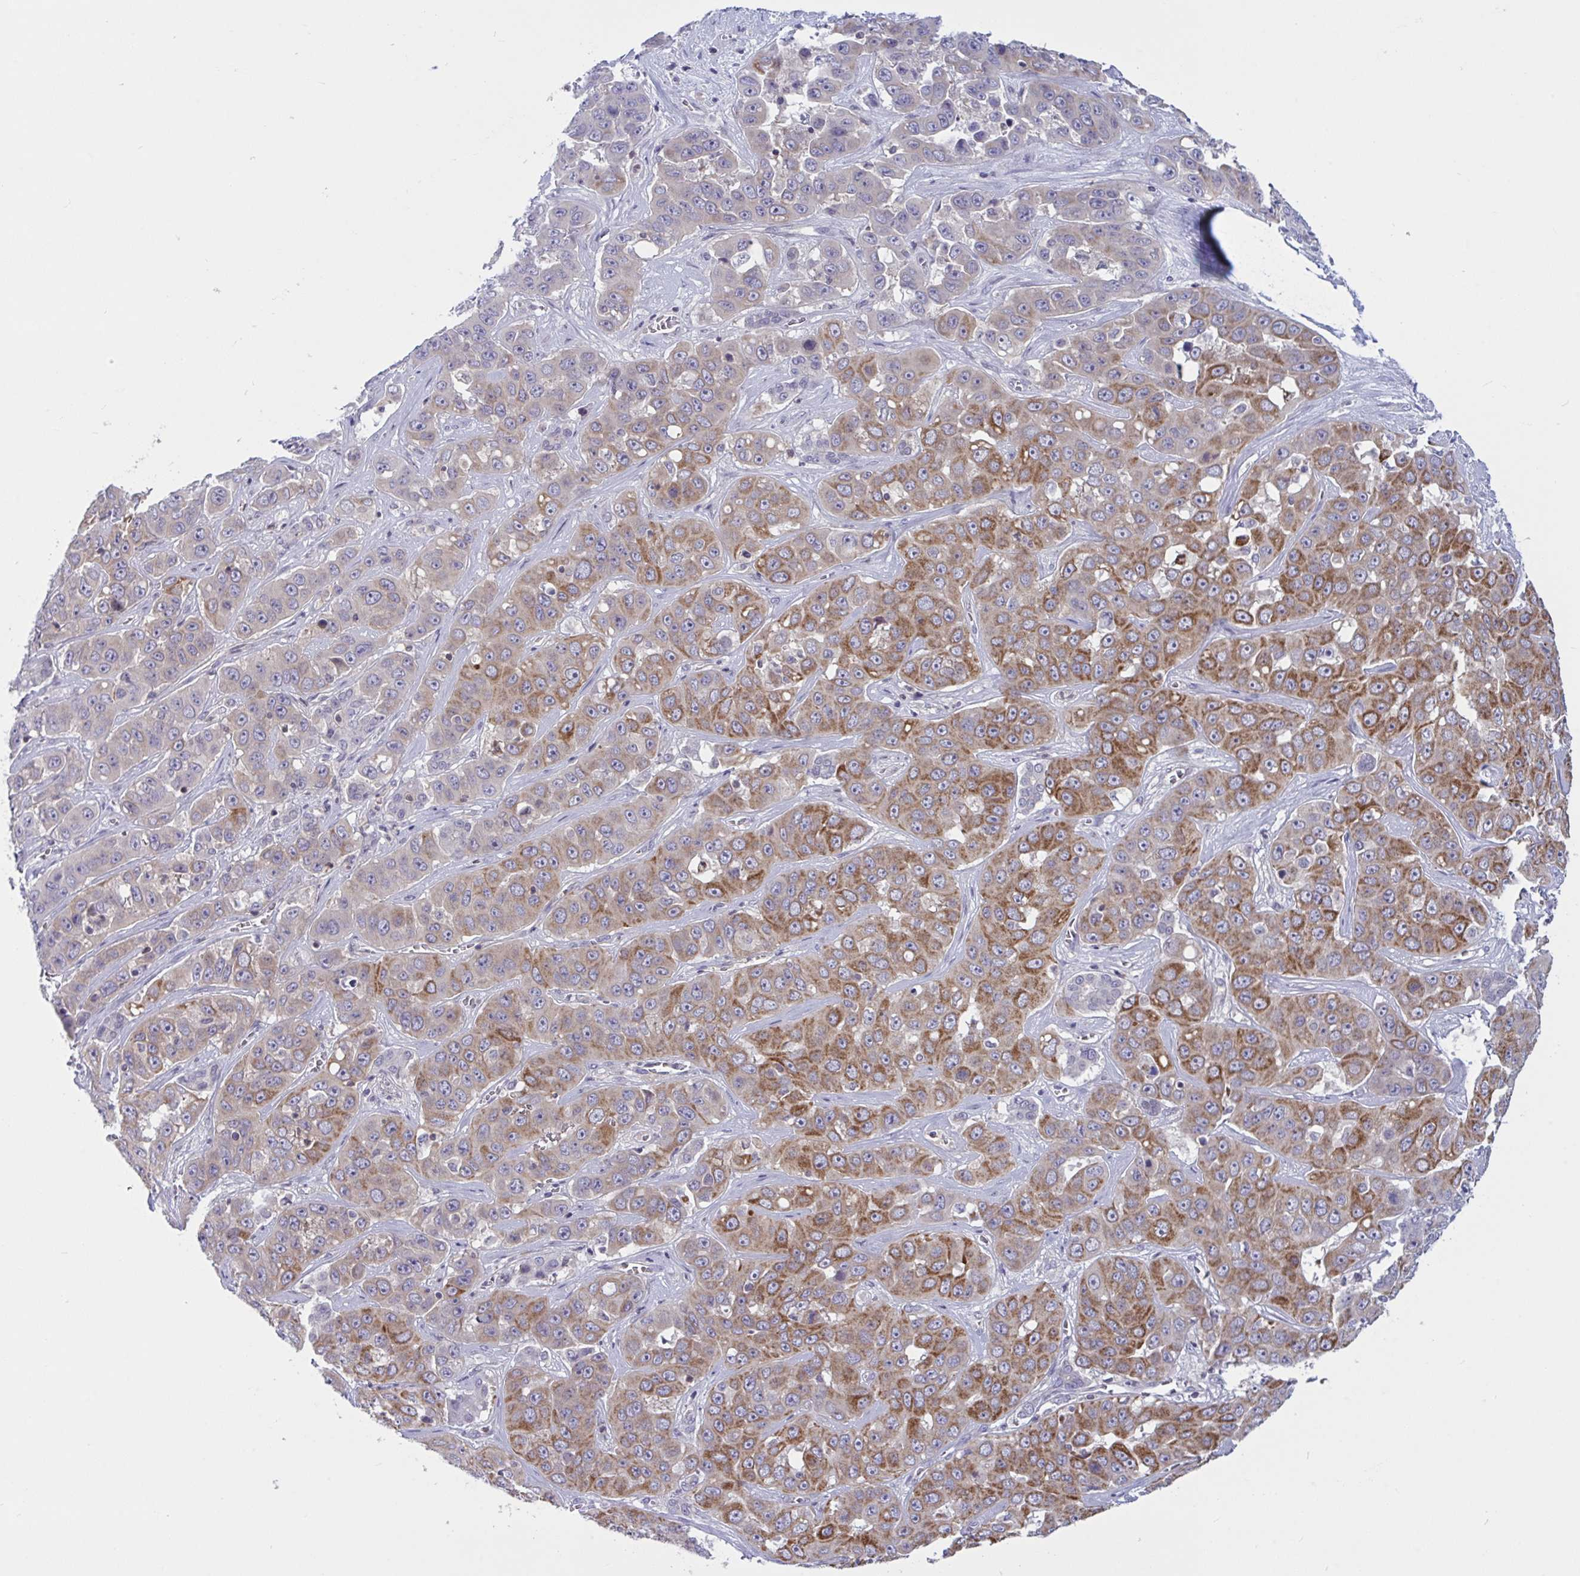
{"staining": {"intensity": "moderate", "quantity": "25%-75%", "location": "cytoplasmic/membranous"}, "tissue": "liver cancer", "cell_type": "Tumor cells", "image_type": "cancer", "snomed": [{"axis": "morphology", "description": "Cholangiocarcinoma"}, {"axis": "topography", "description": "Liver"}], "caption": "Immunohistochemistry (IHC) image of human liver cancer stained for a protein (brown), which demonstrates medium levels of moderate cytoplasmic/membranous staining in about 25%-75% of tumor cells.", "gene": "TANK", "patient": {"sex": "female", "age": 52}}